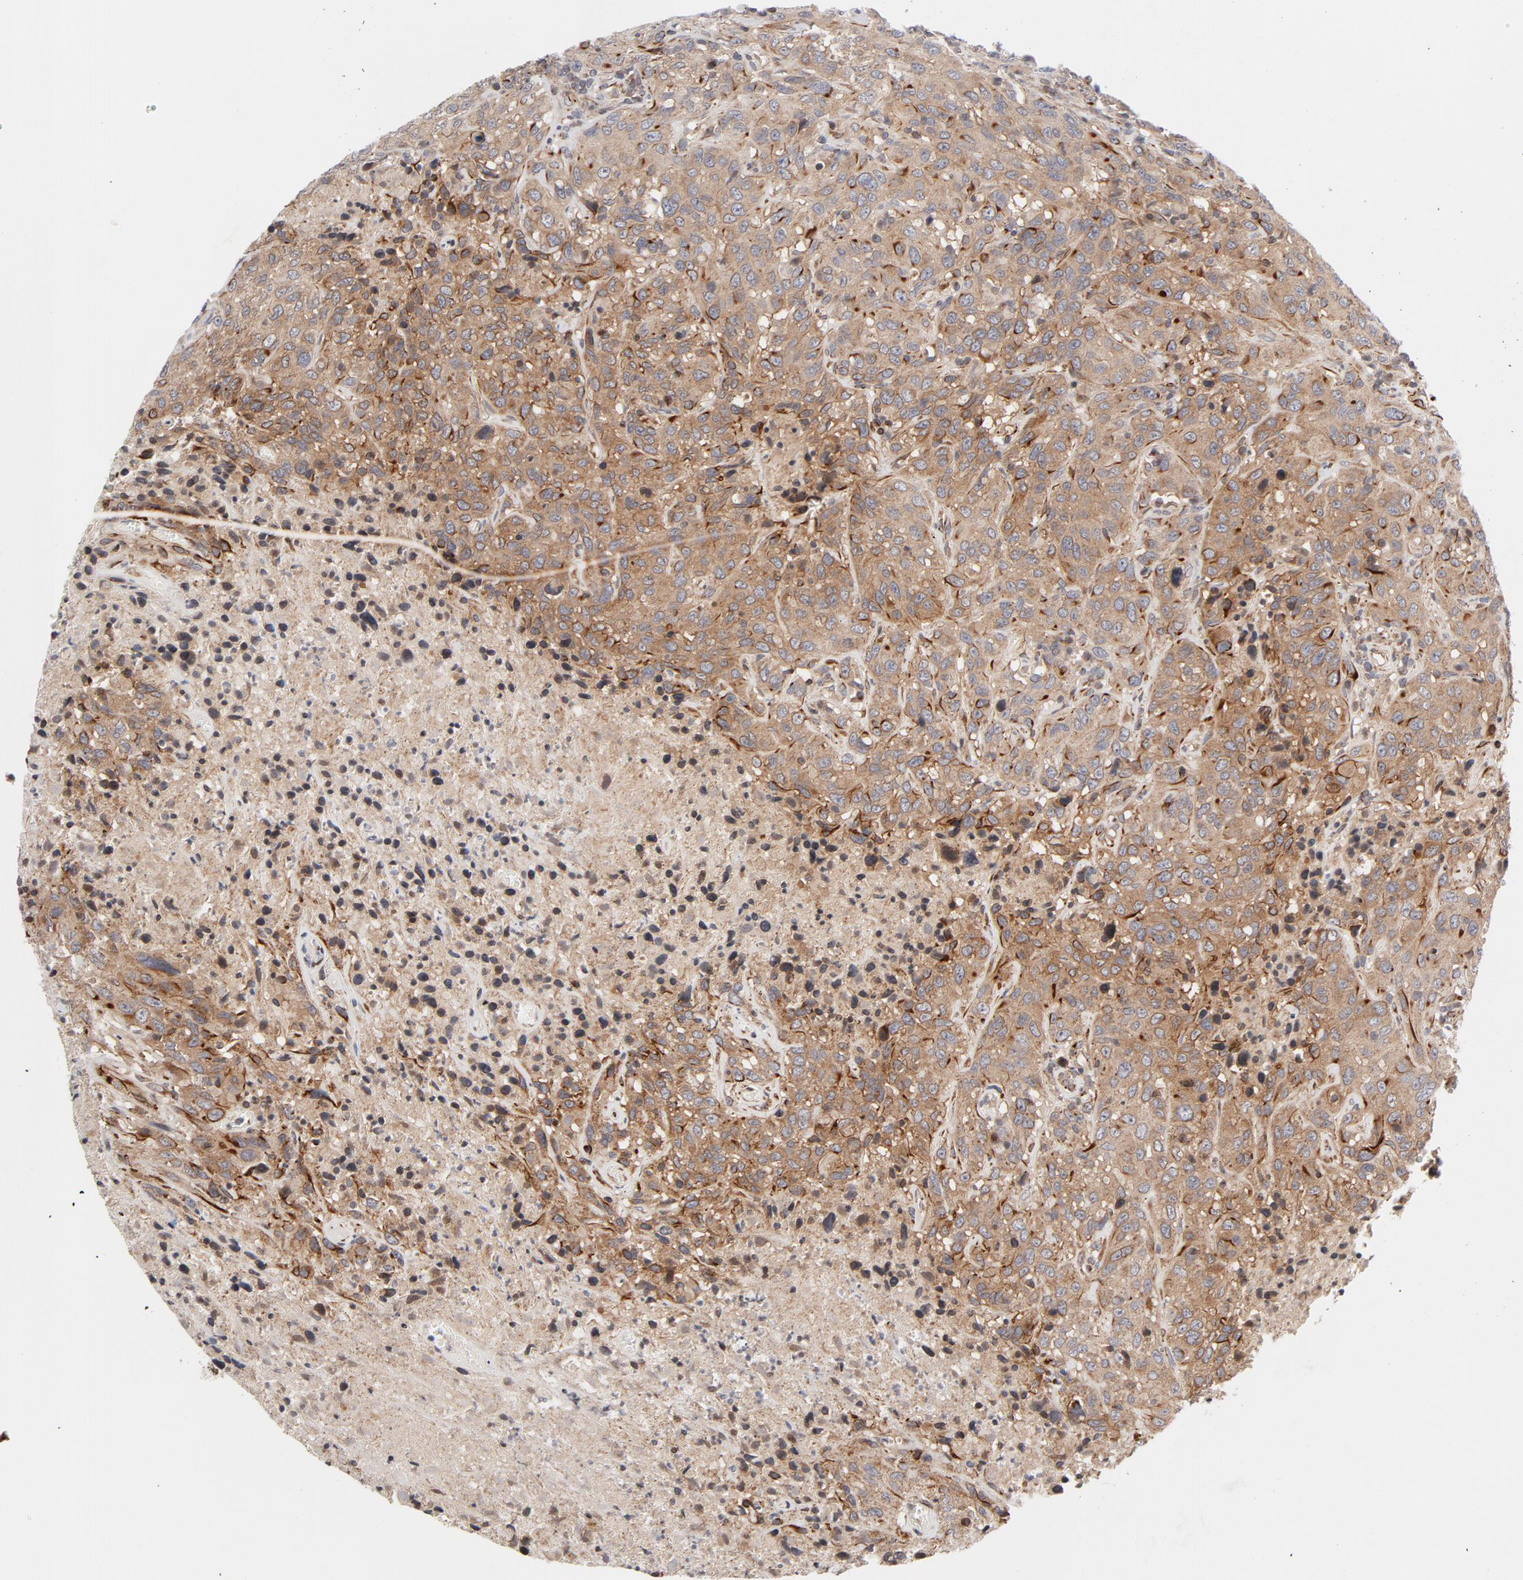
{"staining": {"intensity": "moderate", "quantity": ">75%", "location": "cytoplasmic/membranous"}, "tissue": "urothelial cancer", "cell_type": "Tumor cells", "image_type": "cancer", "snomed": [{"axis": "morphology", "description": "Urothelial carcinoma, High grade"}, {"axis": "topography", "description": "Urinary bladder"}], "caption": "Protein staining by IHC shows moderate cytoplasmic/membranous positivity in about >75% of tumor cells in urothelial carcinoma (high-grade).", "gene": "DNAAF2", "patient": {"sex": "male", "age": 61}}